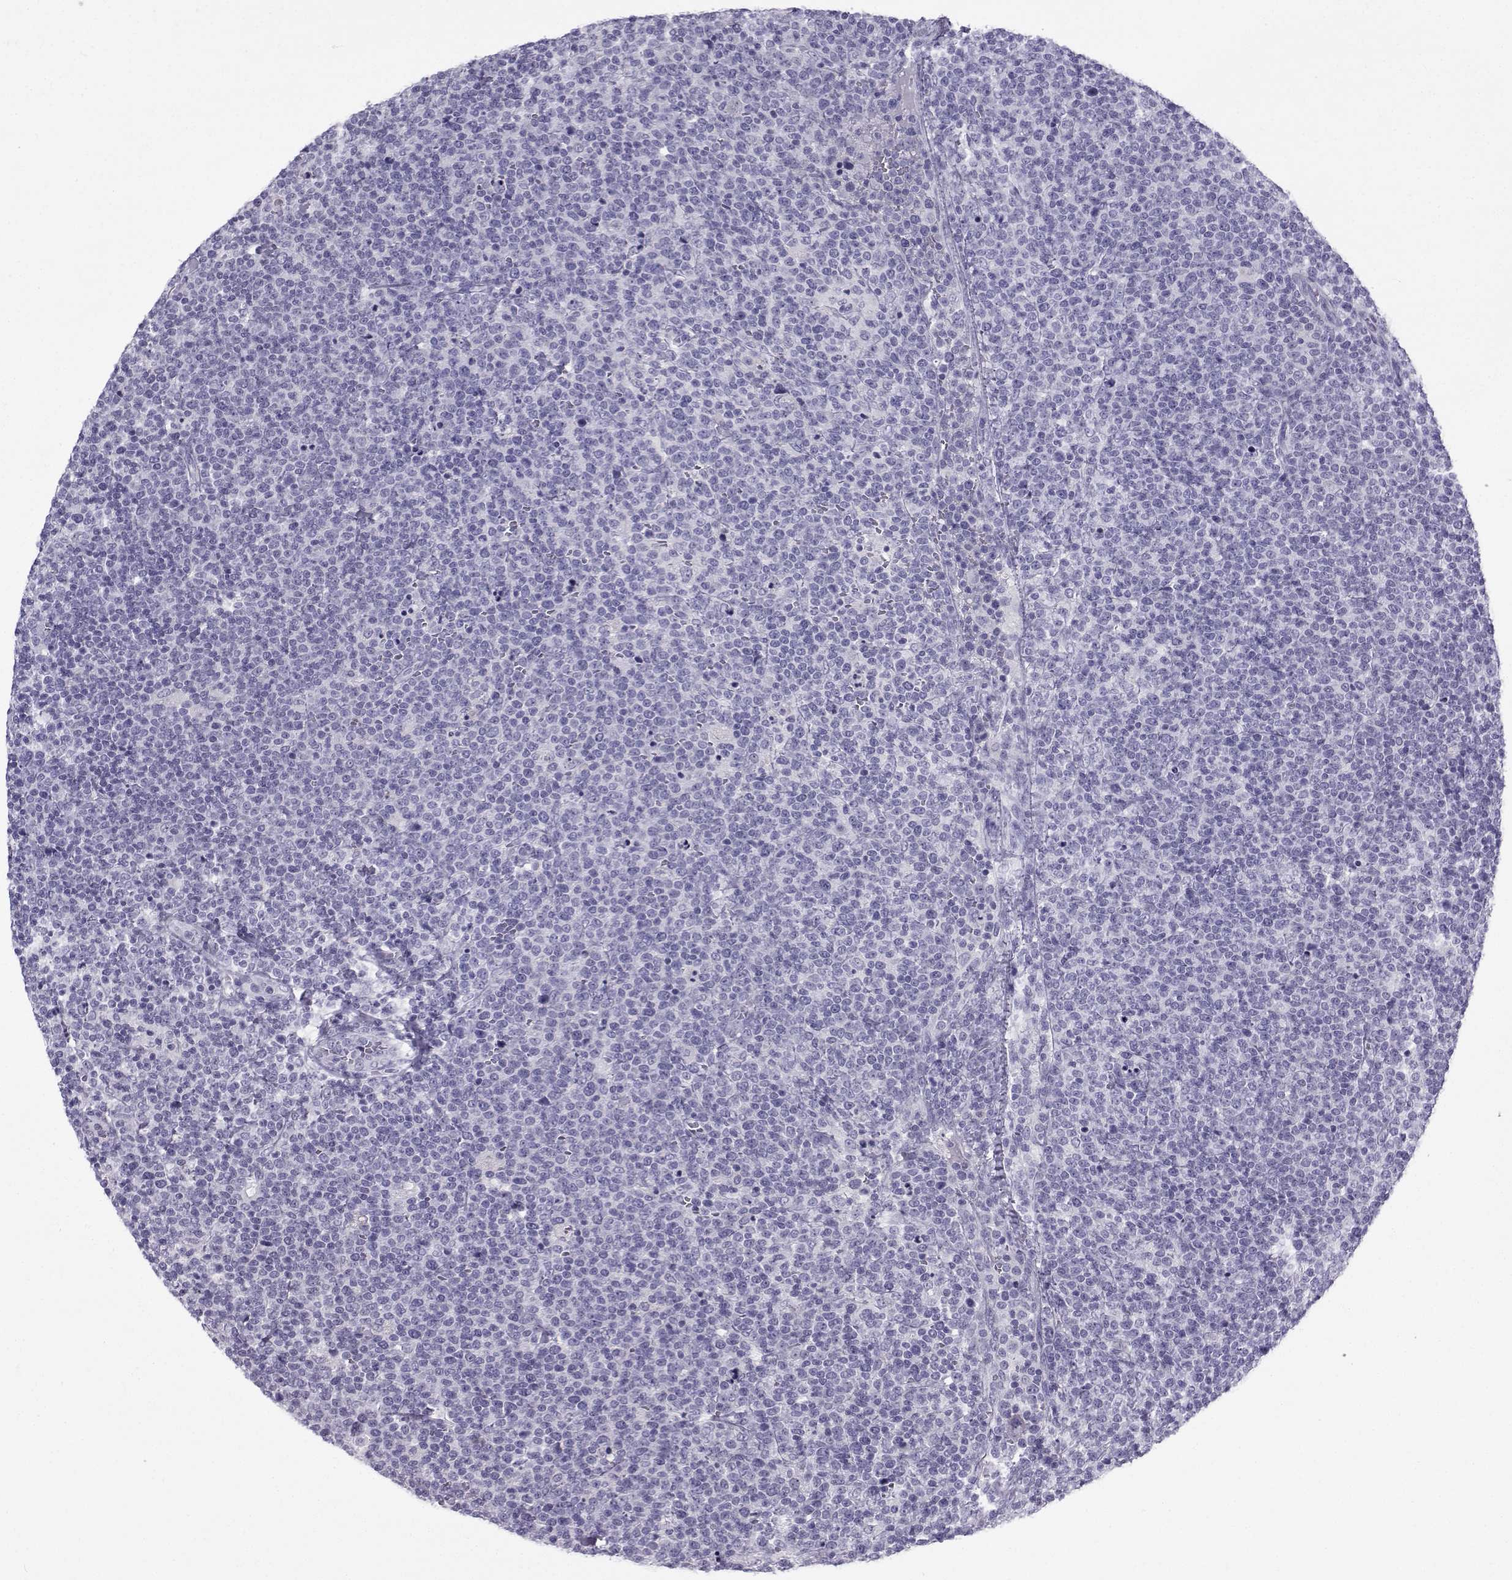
{"staining": {"intensity": "negative", "quantity": "none", "location": "none"}, "tissue": "lymphoma", "cell_type": "Tumor cells", "image_type": "cancer", "snomed": [{"axis": "morphology", "description": "Malignant lymphoma, non-Hodgkin's type, High grade"}, {"axis": "topography", "description": "Lymph node"}], "caption": "The histopathology image reveals no staining of tumor cells in high-grade malignant lymphoma, non-Hodgkin's type.", "gene": "ARMC2", "patient": {"sex": "male", "age": 61}}